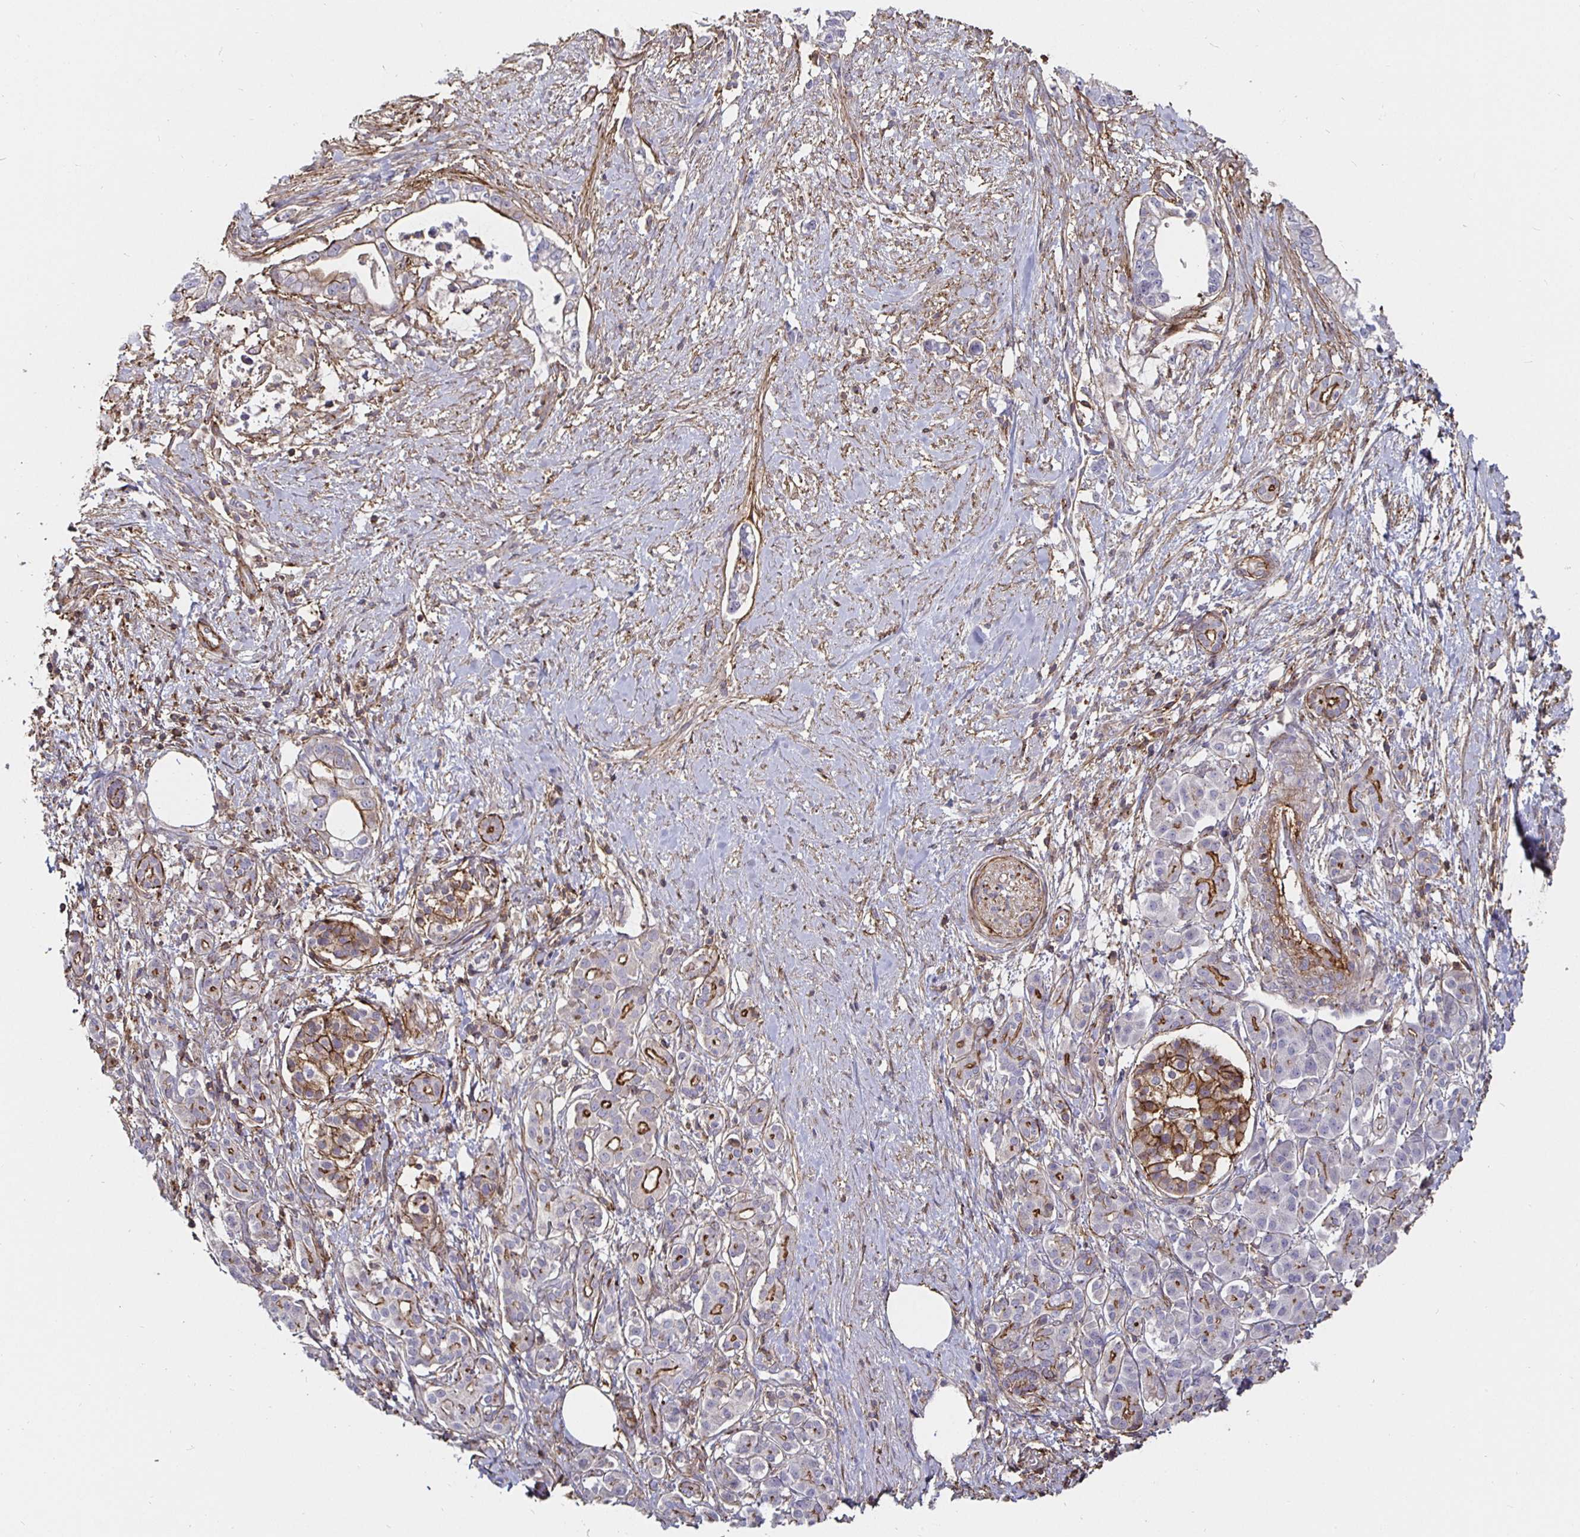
{"staining": {"intensity": "moderate", "quantity": "25%-75%", "location": "cytoplasmic/membranous"}, "tissue": "pancreatic cancer", "cell_type": "Tumor cells", "image_type": "cancer", "snomed": [{"axis": "morphology", "description": "Adenocarcinoma, NOS"}, {"axis": "topography", "description": "Pancreas"}], "caption": "Immunohistochemical staining of human pancreatic cancer (adenocarcinoma) exhibits medium levels of moderate cytoplasmic/membranous expression in approximately 25%-75% of tumor cells. The staining was performed using DAB, with brown indicating positive protein expression. Nuclei are stained blue with hematoxylin.", "gene": "GJA4", "patient": {"sex": "male", "age": 70}}